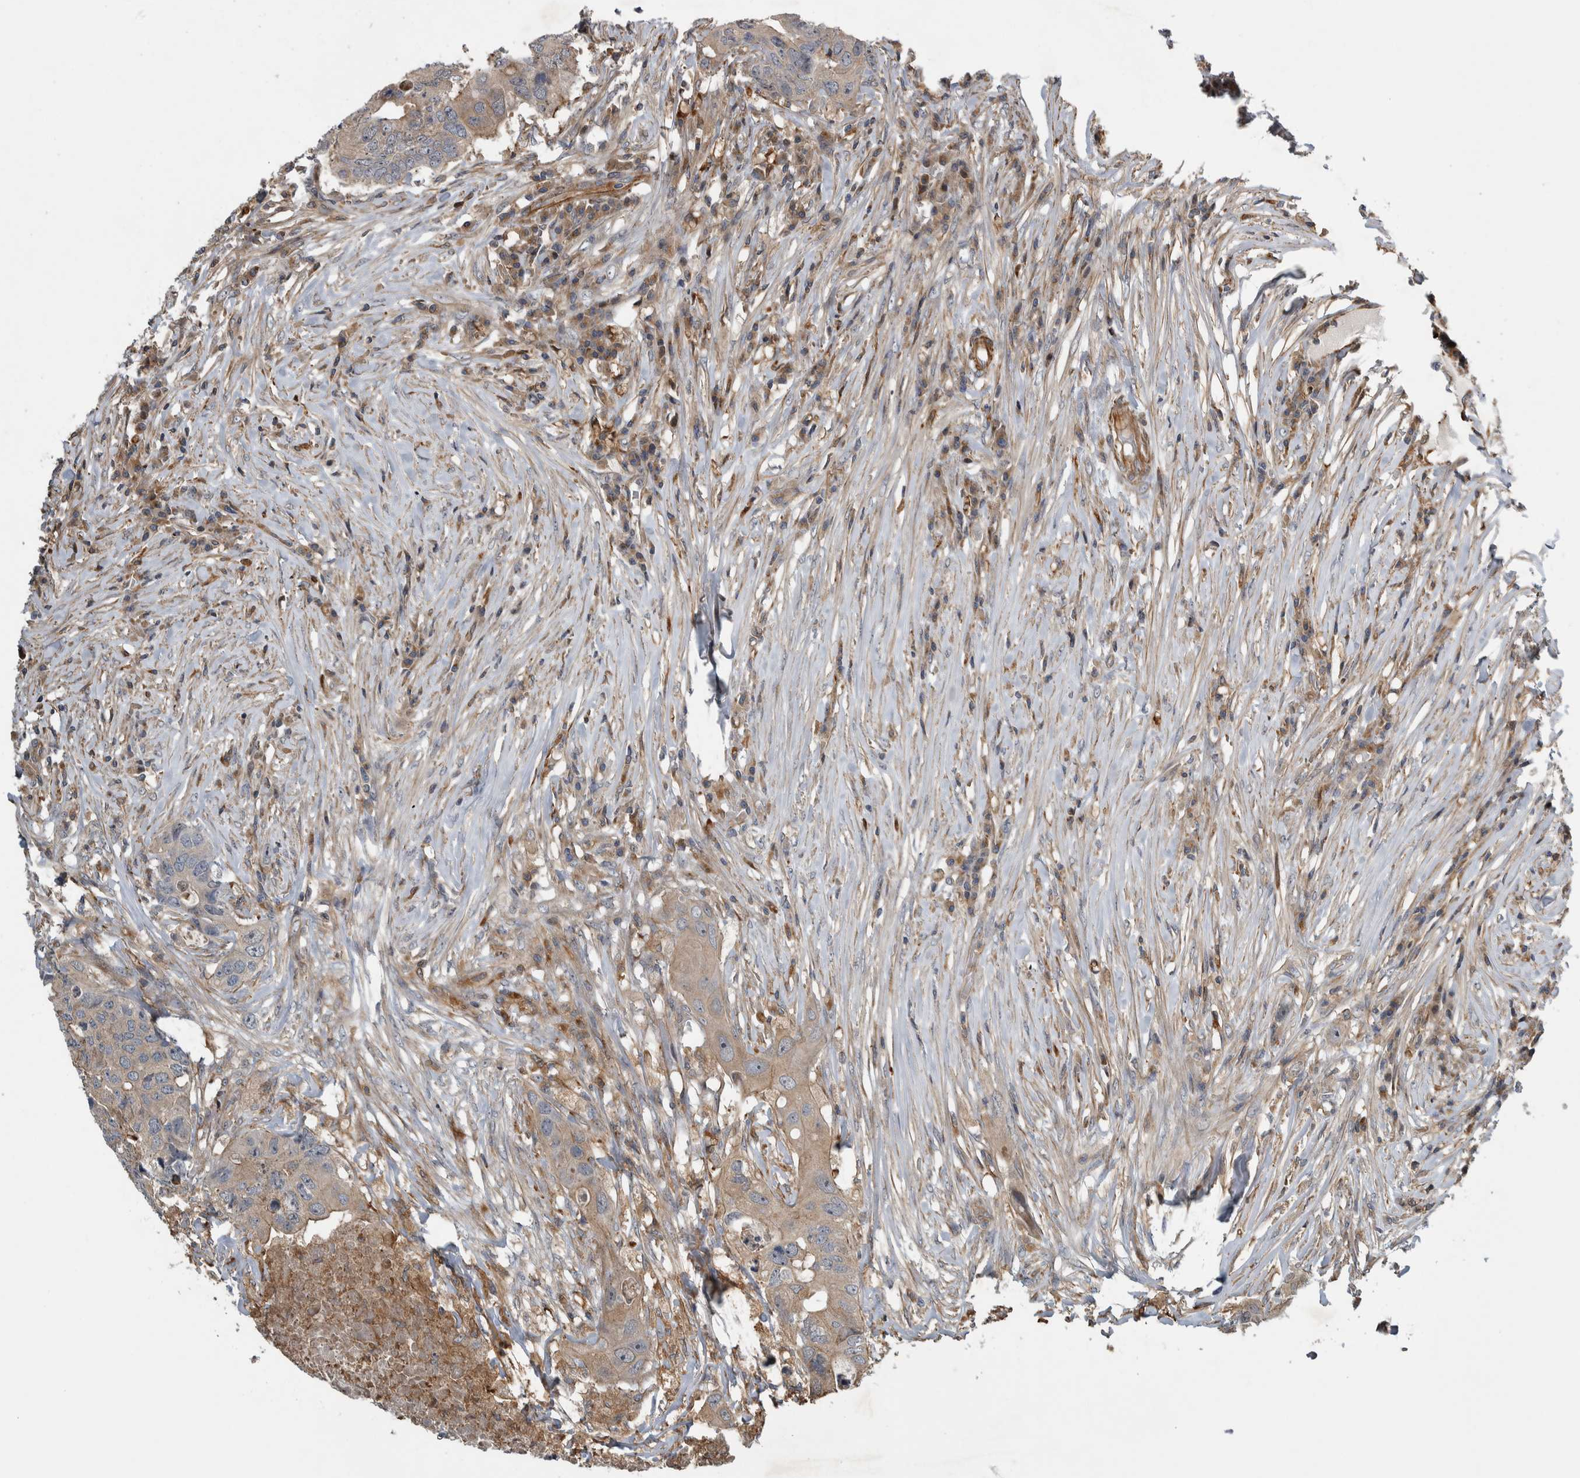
{"staining": {"intensity": "weak", "quantity": ">75%", "location": "cytoplasmic/membranous"}, "tissue": "colorectal cancer", "cell_type": "Tumor cells", "image_type": "cancer", "snomed": [{"axis": "morphology", "description": "Adenocarcinoma, NOS"}, {"axis": "topography", "description": "Colon"}], "caption": "Immunohistochemistry micrograph of neoplastic tissue: human colorectal cancer stained using IHC displays low levels of weak protein expression localized specifically in the cytoplasmic/membranous of tumor cells, appearing as a cytoplasmic/membranous brown color.", "gene": "NT5C2", "patient": {"sex": "male", "age": 71}}